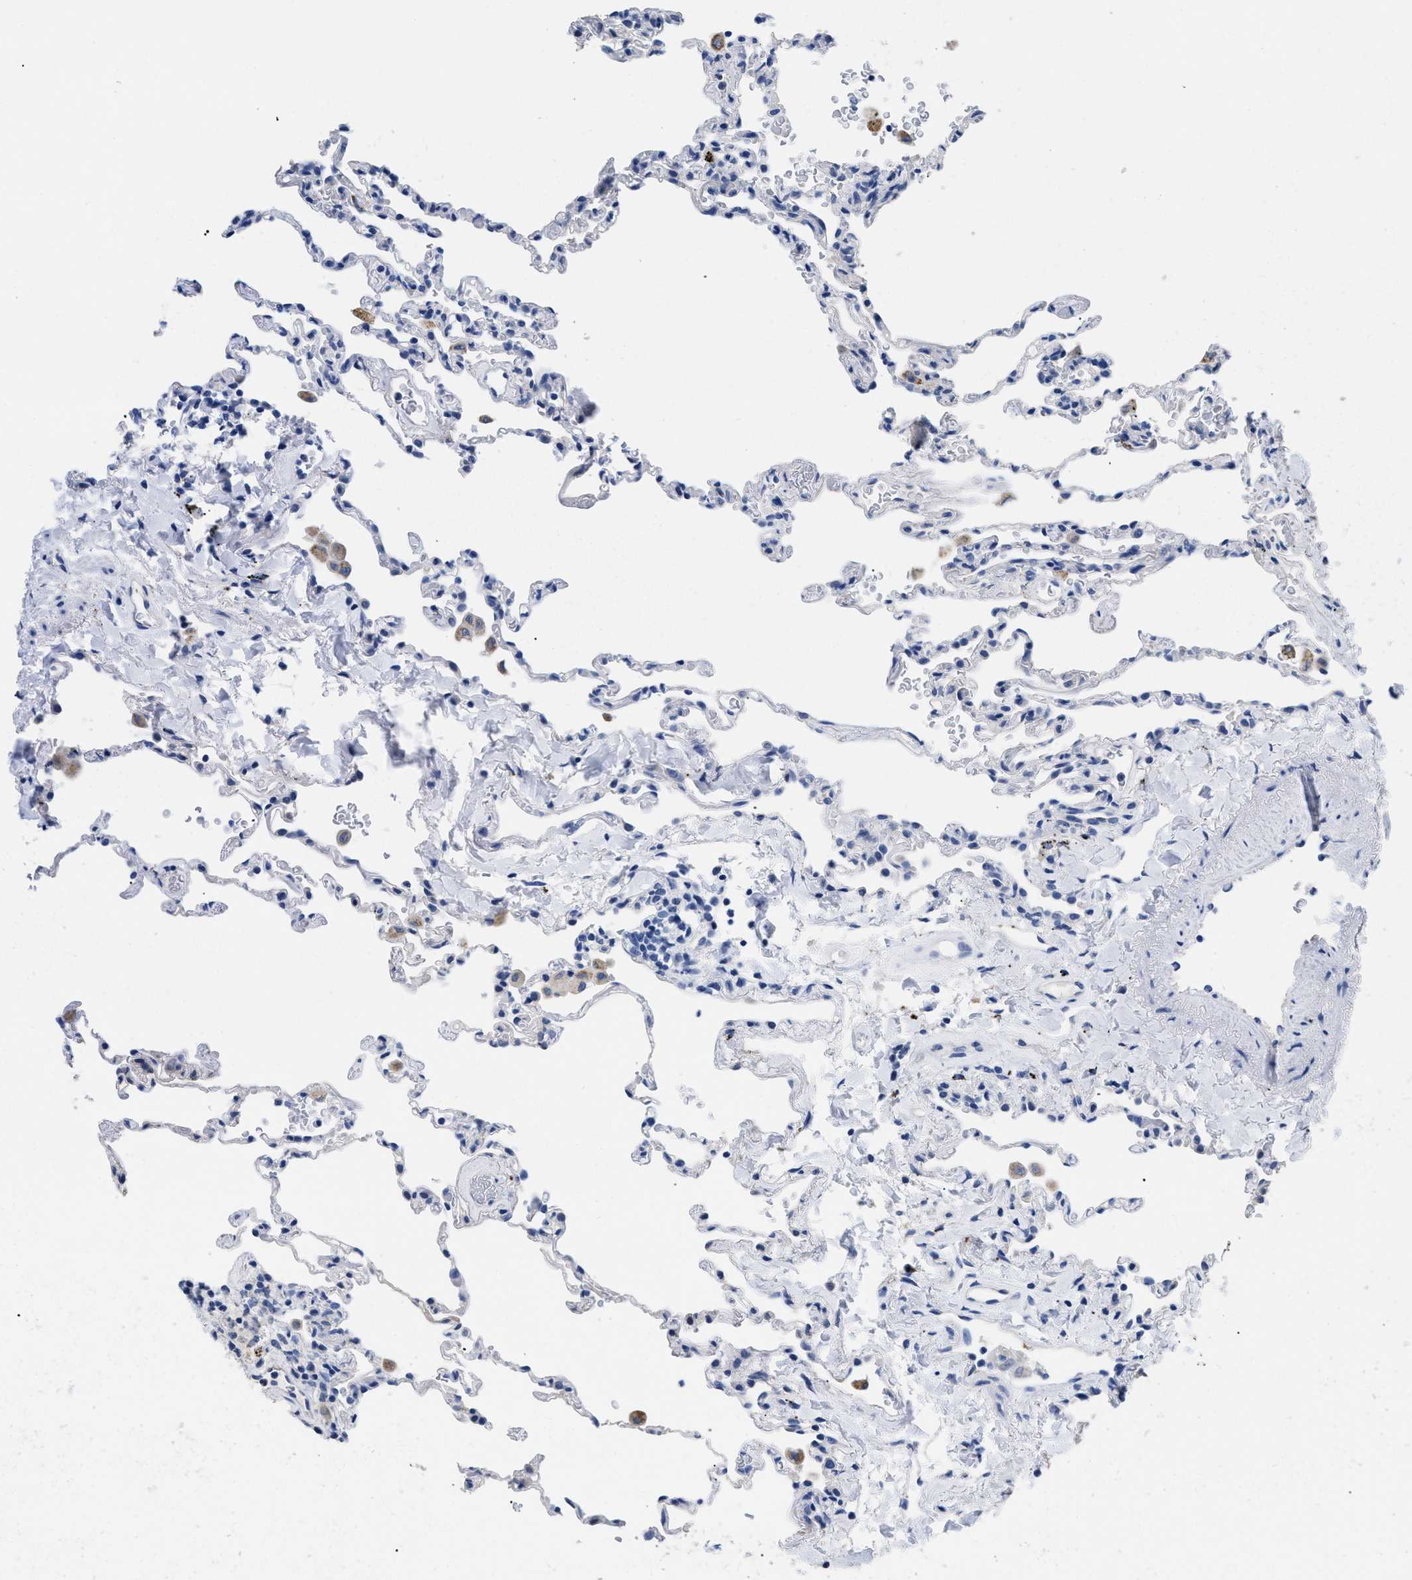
{"staining": {"intensity": "negative", "quantity": "none", "location": "none"}, "tissue": "lung", "cell_type": "Alveolar cells", "image_type": "normal", "snomed": [{"axis": "morphology", "description": "Normal tissue, NOS"}, {"axis": "topography", "description": "Lung"}], "caption": "Immunohistochemical staining of benign human lung shows no significant positivity in alveolar cells. The staining is performed using DAB brown chromogen with nuclei counter-stained in using hematoxylin.", "gene": "APOBEC2", "patient": {"sex": "male", "age": 59}}